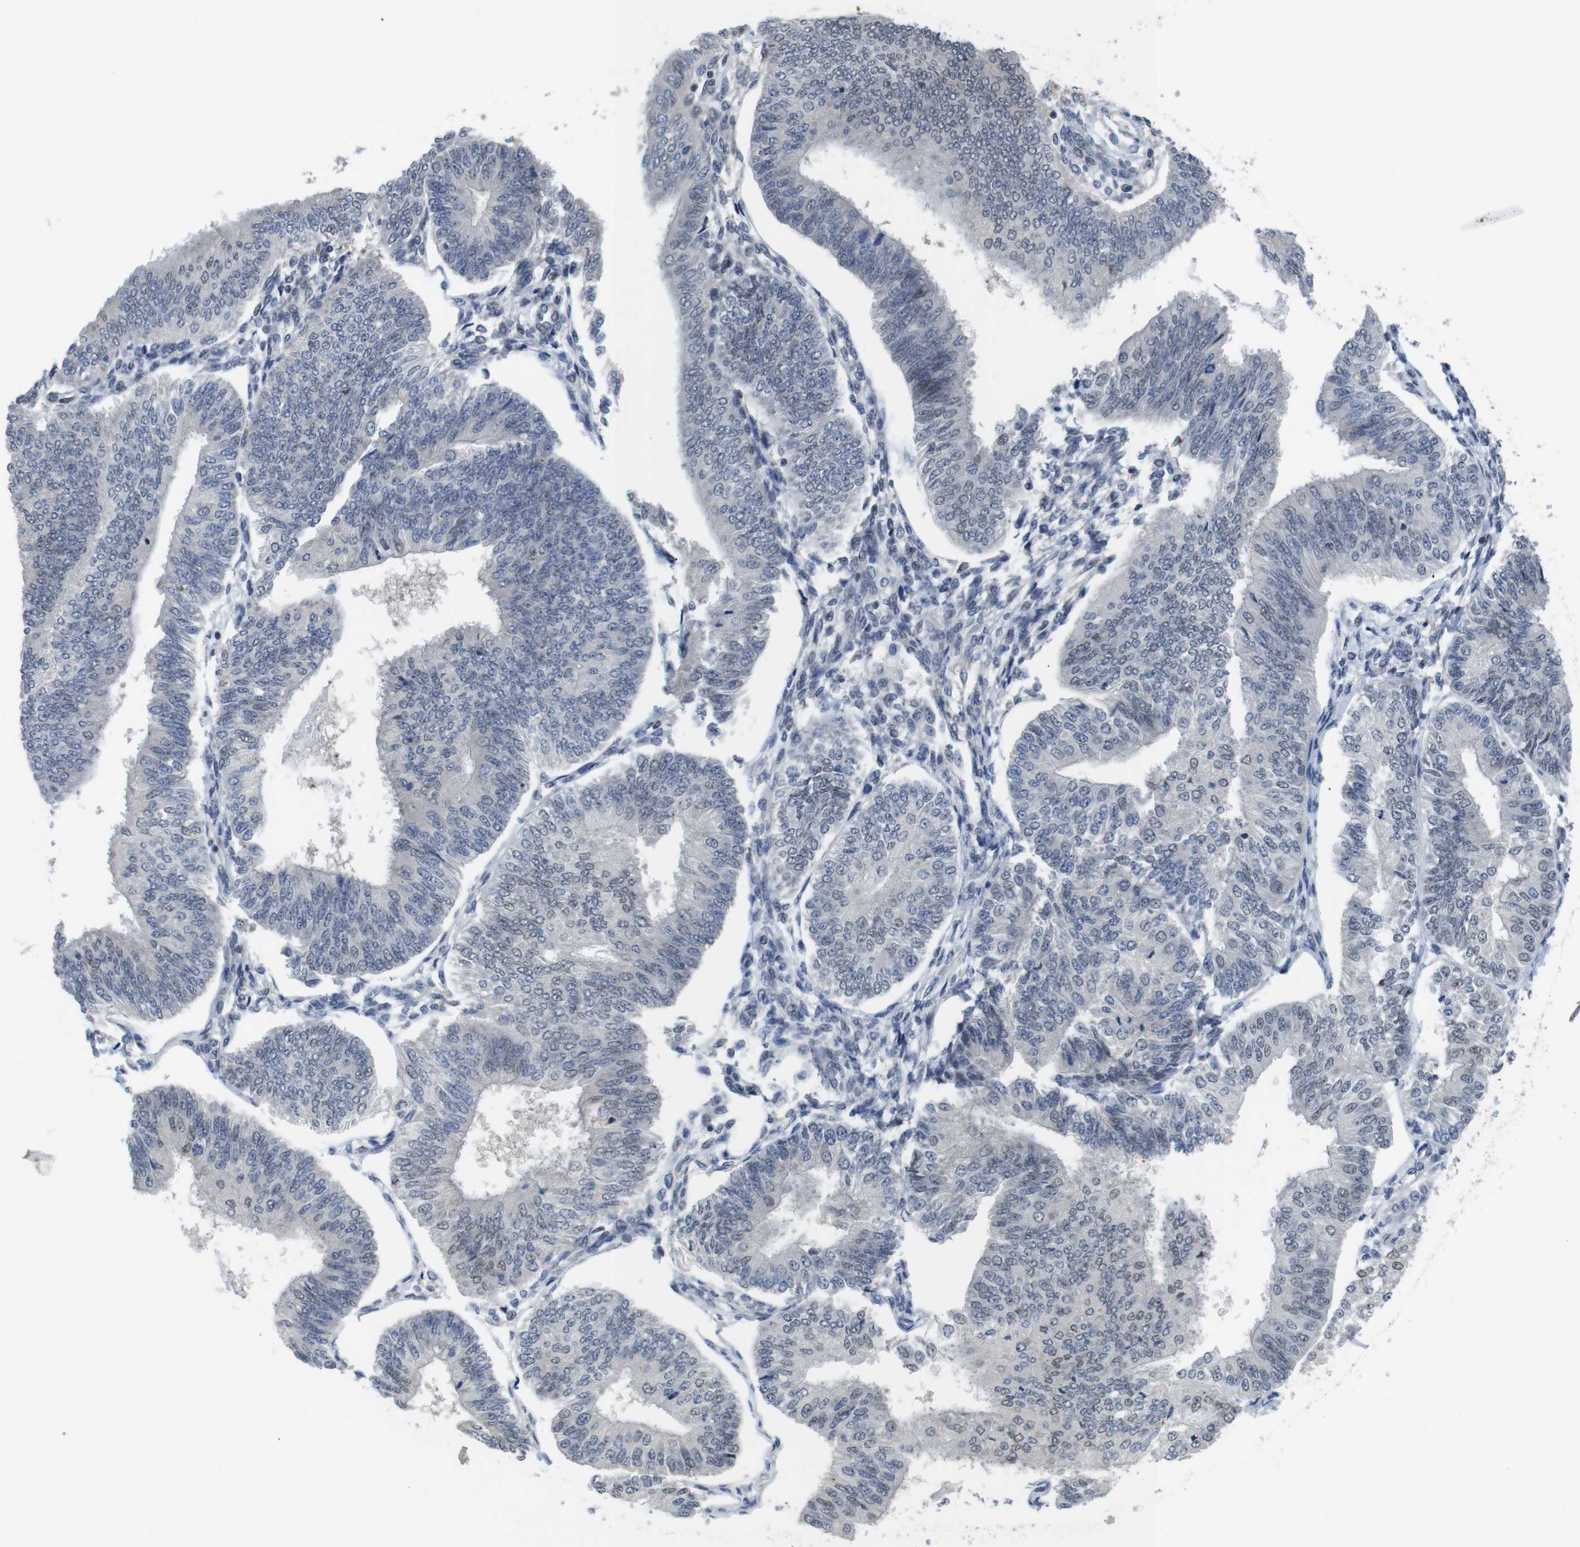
{"staining": {"intensity": "negative", "quantity": "none", "location": "none"}, "tissue": "endometrial cancer", "cell_type": "Tumor cells", "image_type": "cancer", "snomed": [{"axis": "morphology", "description": "Adenocarcinoma, NOS"}, {"axis": "topography", "description": "Endometrium"}], "caption": "Immunohistochemical staining of human endometrial cancer shows no significant positivity in tumor cells. Brightfield microscopy of immunohistochemistry (IHC) stained with DAB (3,3'-diaminobenzidine) (brown) and hematoxylin (blue), captured at high magnification.", "gene": "FNTA", "patient": {"sex": "female", "age": 58}}